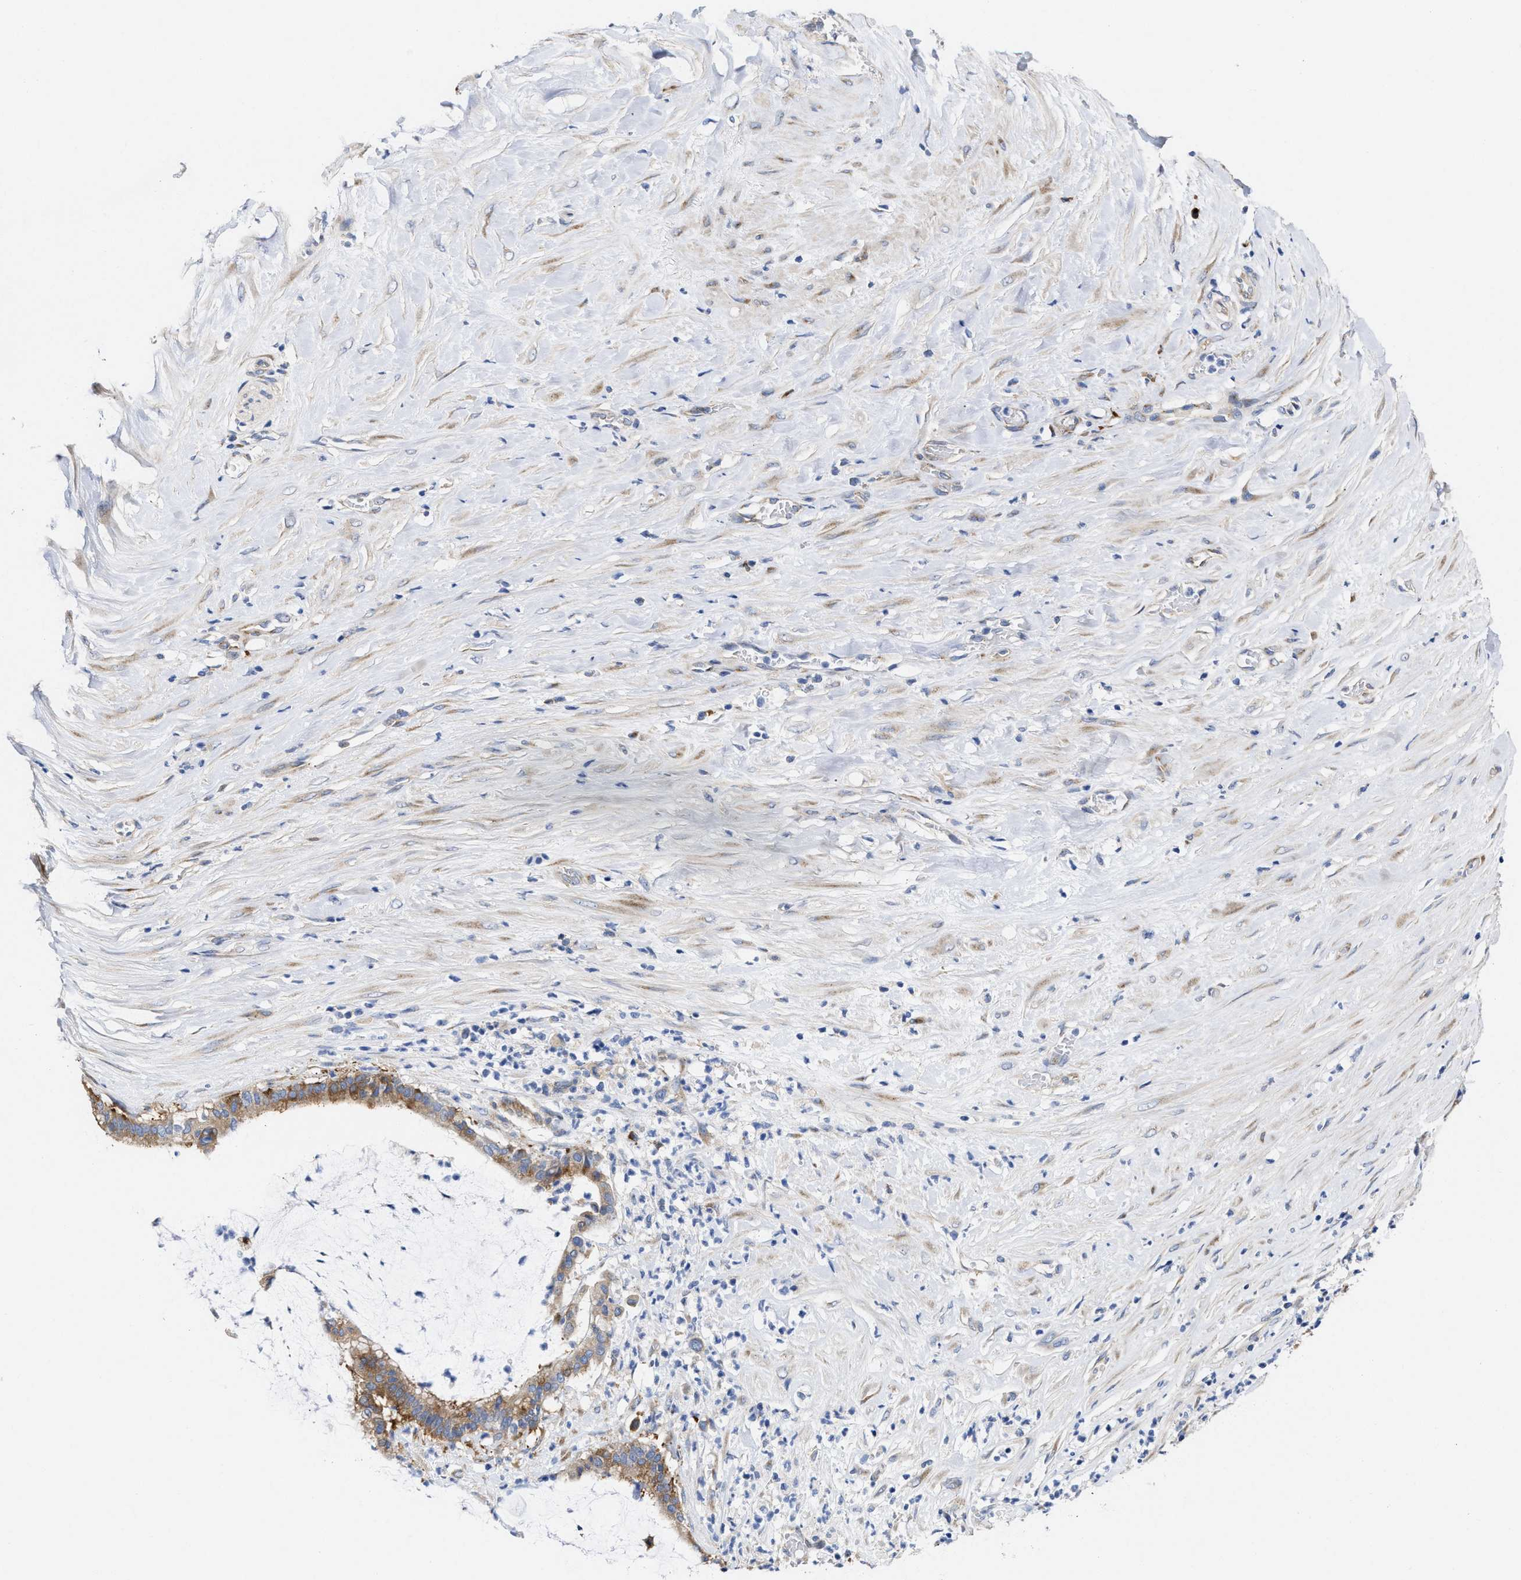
{"staining": {"intensity": "moderate", "quantity": ">75%", "location": "cytoplasmic/membranous"}, "tissue": "pancreatic cancer", "cell_type": "Tumor cells", "image_type": "cancer", "snomed": [{"axis": "morphology", "description": "Adenocarcinoma, NOS"}, {"axis": "topography", "description": "Pancreas"}], "caption": "Immunohistochemical staining of adenocarcinoma (pancreatic) reveals medium levels of moderate cytoplasmic/membranous protein expression in about >75% of tumor cells.", "gene": "PPP1R15A", "patient": {"sex": "male", "age": 41}}